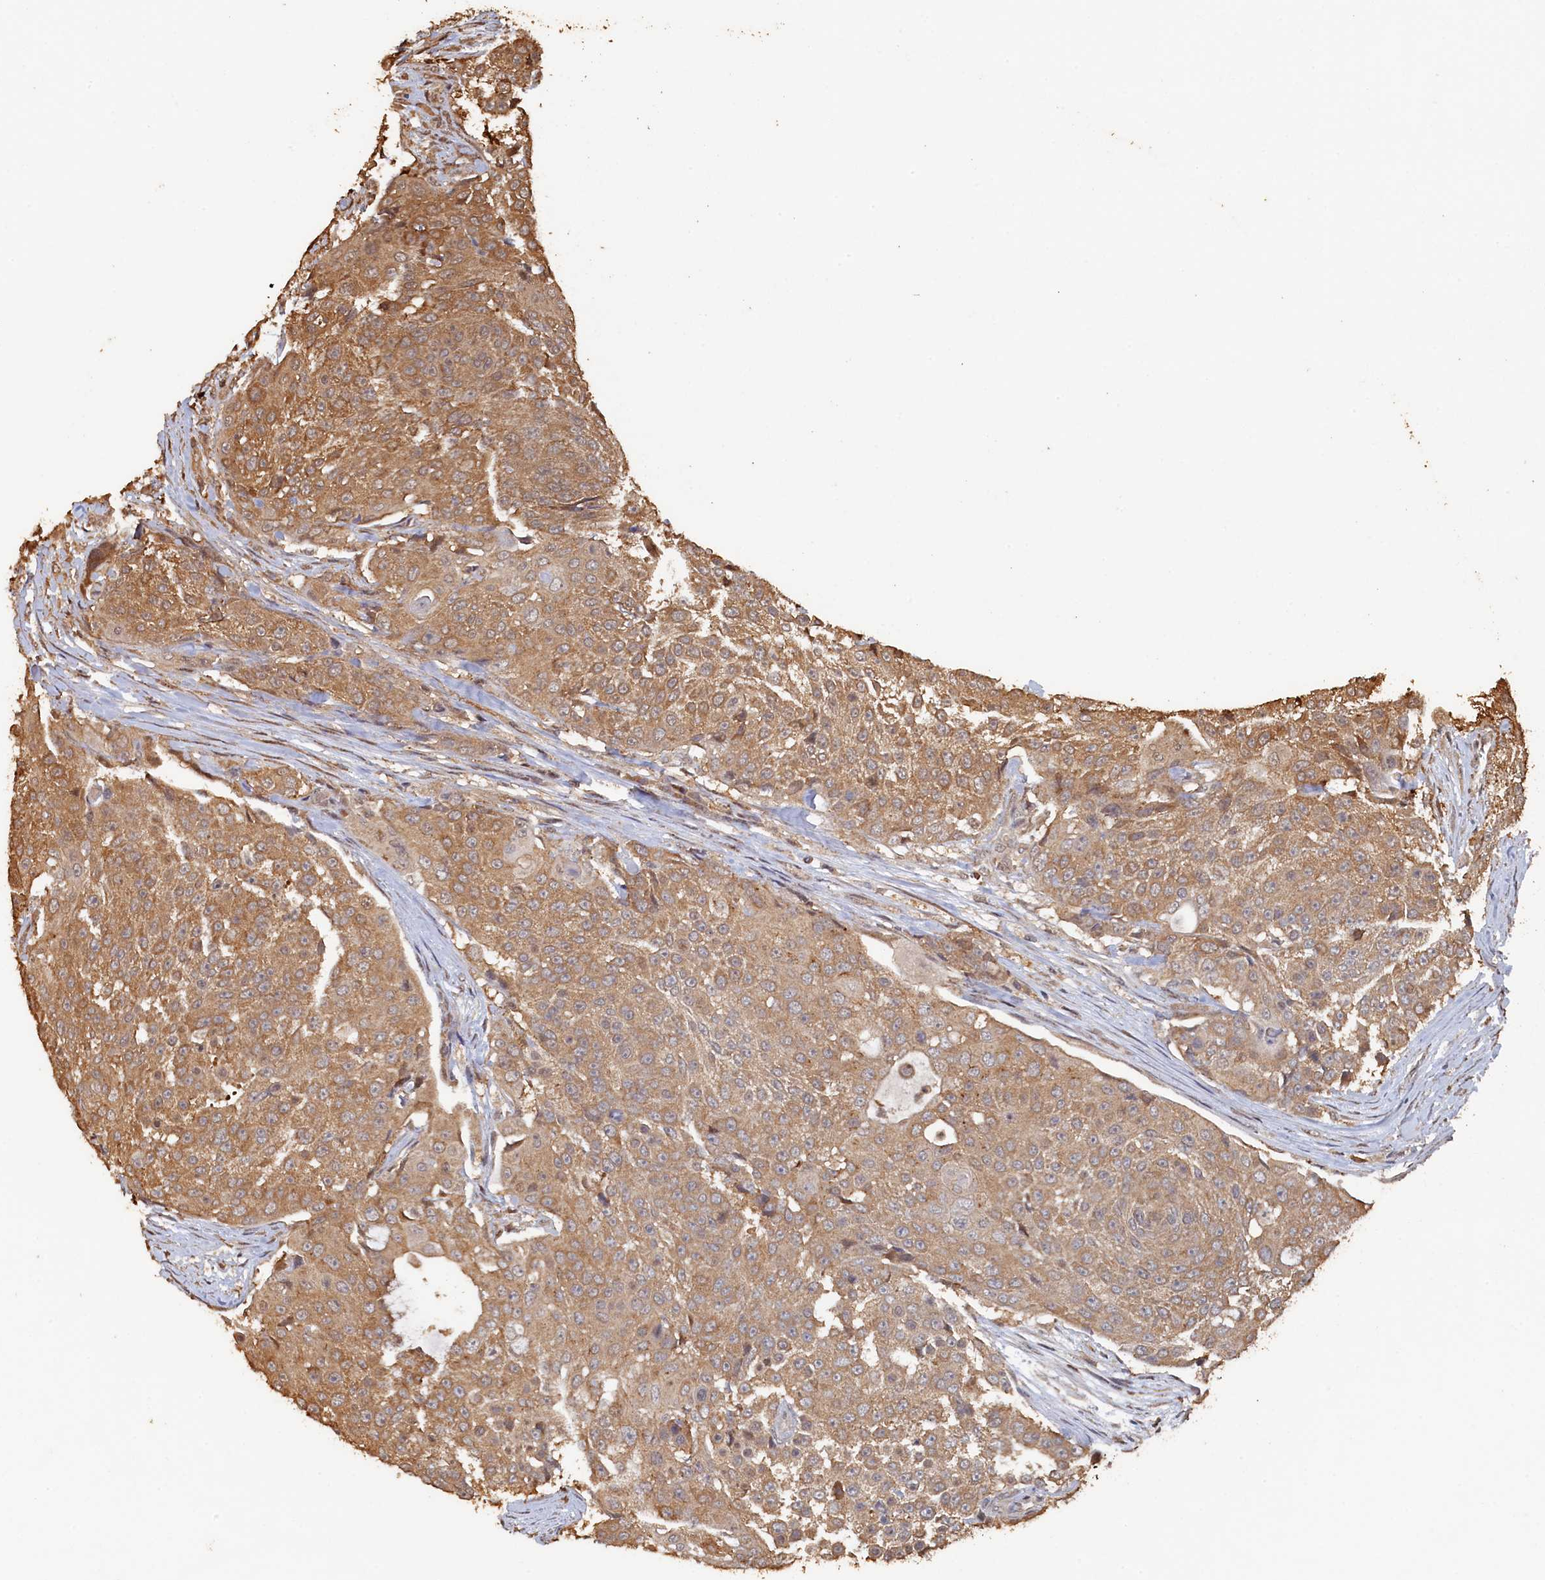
{"staining": {"intensity": "moderate", "quantity": ">75%", "location": "cytoplasmic/membranous"}, "tissue": "urothelial cancer", "cell_type": "Tumor cells", "image_type": "cancer", "snomed": [{"axis": "morphology", "description": "Urothelial carcinoma, High grade"}, {"axis": "topography", "description": "Urinary bladder"}], "caption": "A medium amount of moderate cytoplasmic/membranous staining is appreciated in approximately >75% of tumor cells in urothelial cancer tissue.", "gene": "PIGN", "patient": {"sex": "female", "age": 63}}